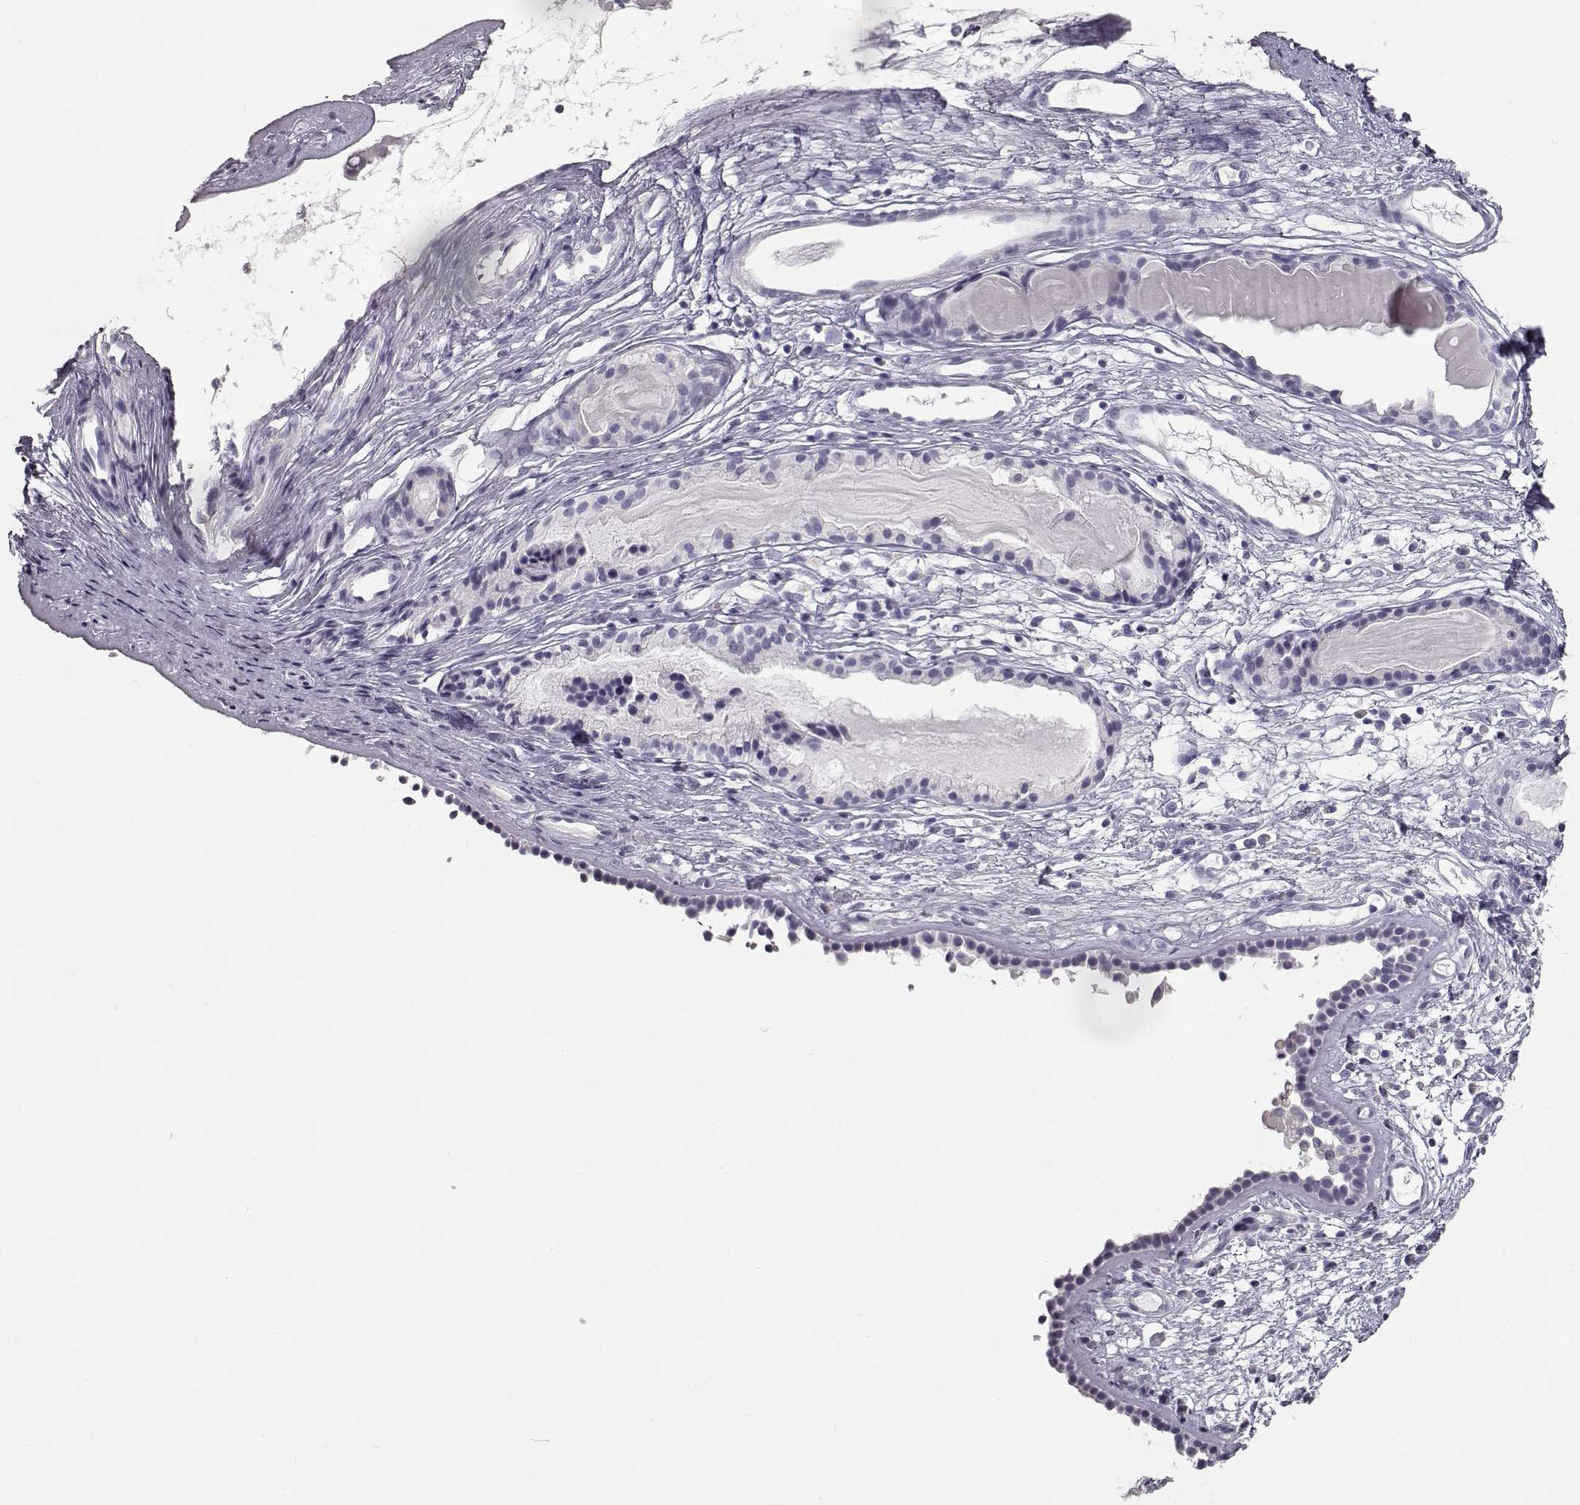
{"staining": {"intensity": "negative", "quantity": "none", "location": "none"}, "tissue": "nasopharynx", "cell_type": "Respiratory epithelial cells", "image_type": "normal", "snomed": [{"axis": "morphology", "description": "Normal tissue, NOS"}, {"axis": "topography", "description": "Nasopharynx"}], "caption": "Protein analysis of normal nasopharynx reveals no significant positivity in respiratory epithelial cells.", "gene": "SEMG2", "patient": {"sex": "male", "age": 77}}